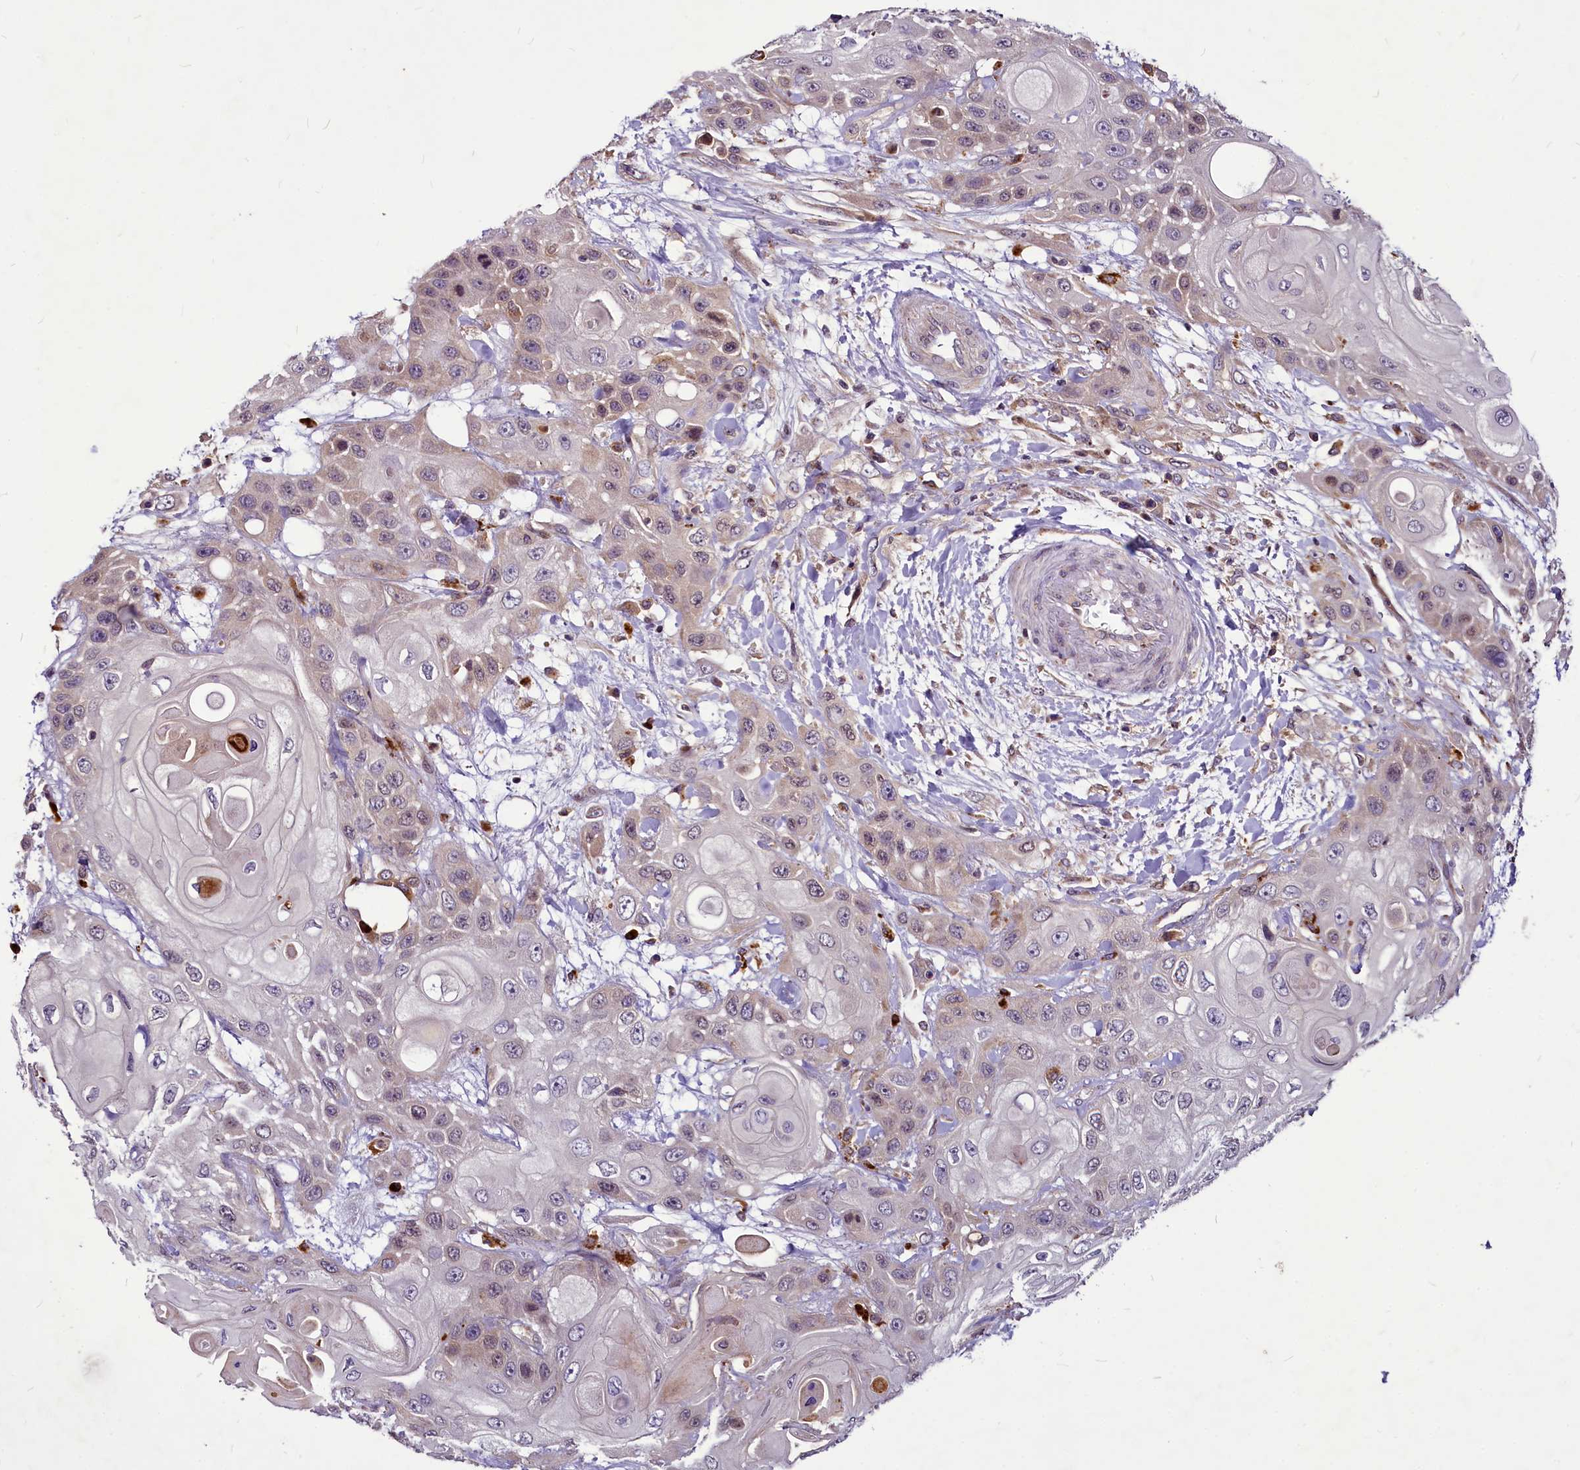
{"staining": {"intensity": "negative", "quantity": "none", "location": "none"}, "tissue": "head and neck cancer", "cell_type": "Tumor cells", "image_type": "cancer", "snomed": [{"axis": "morphology", "description": "Squamous cell carcinoma, NOS"}, {"axis": "topography", "description": "Head-Neck"}], "caption": "This is an immunohistochemistry micrograph of head and neck cancer. There is no staining in tumor cells.", "gene": "C11orf86", "patient": {"sex": "female", "age": 43}}